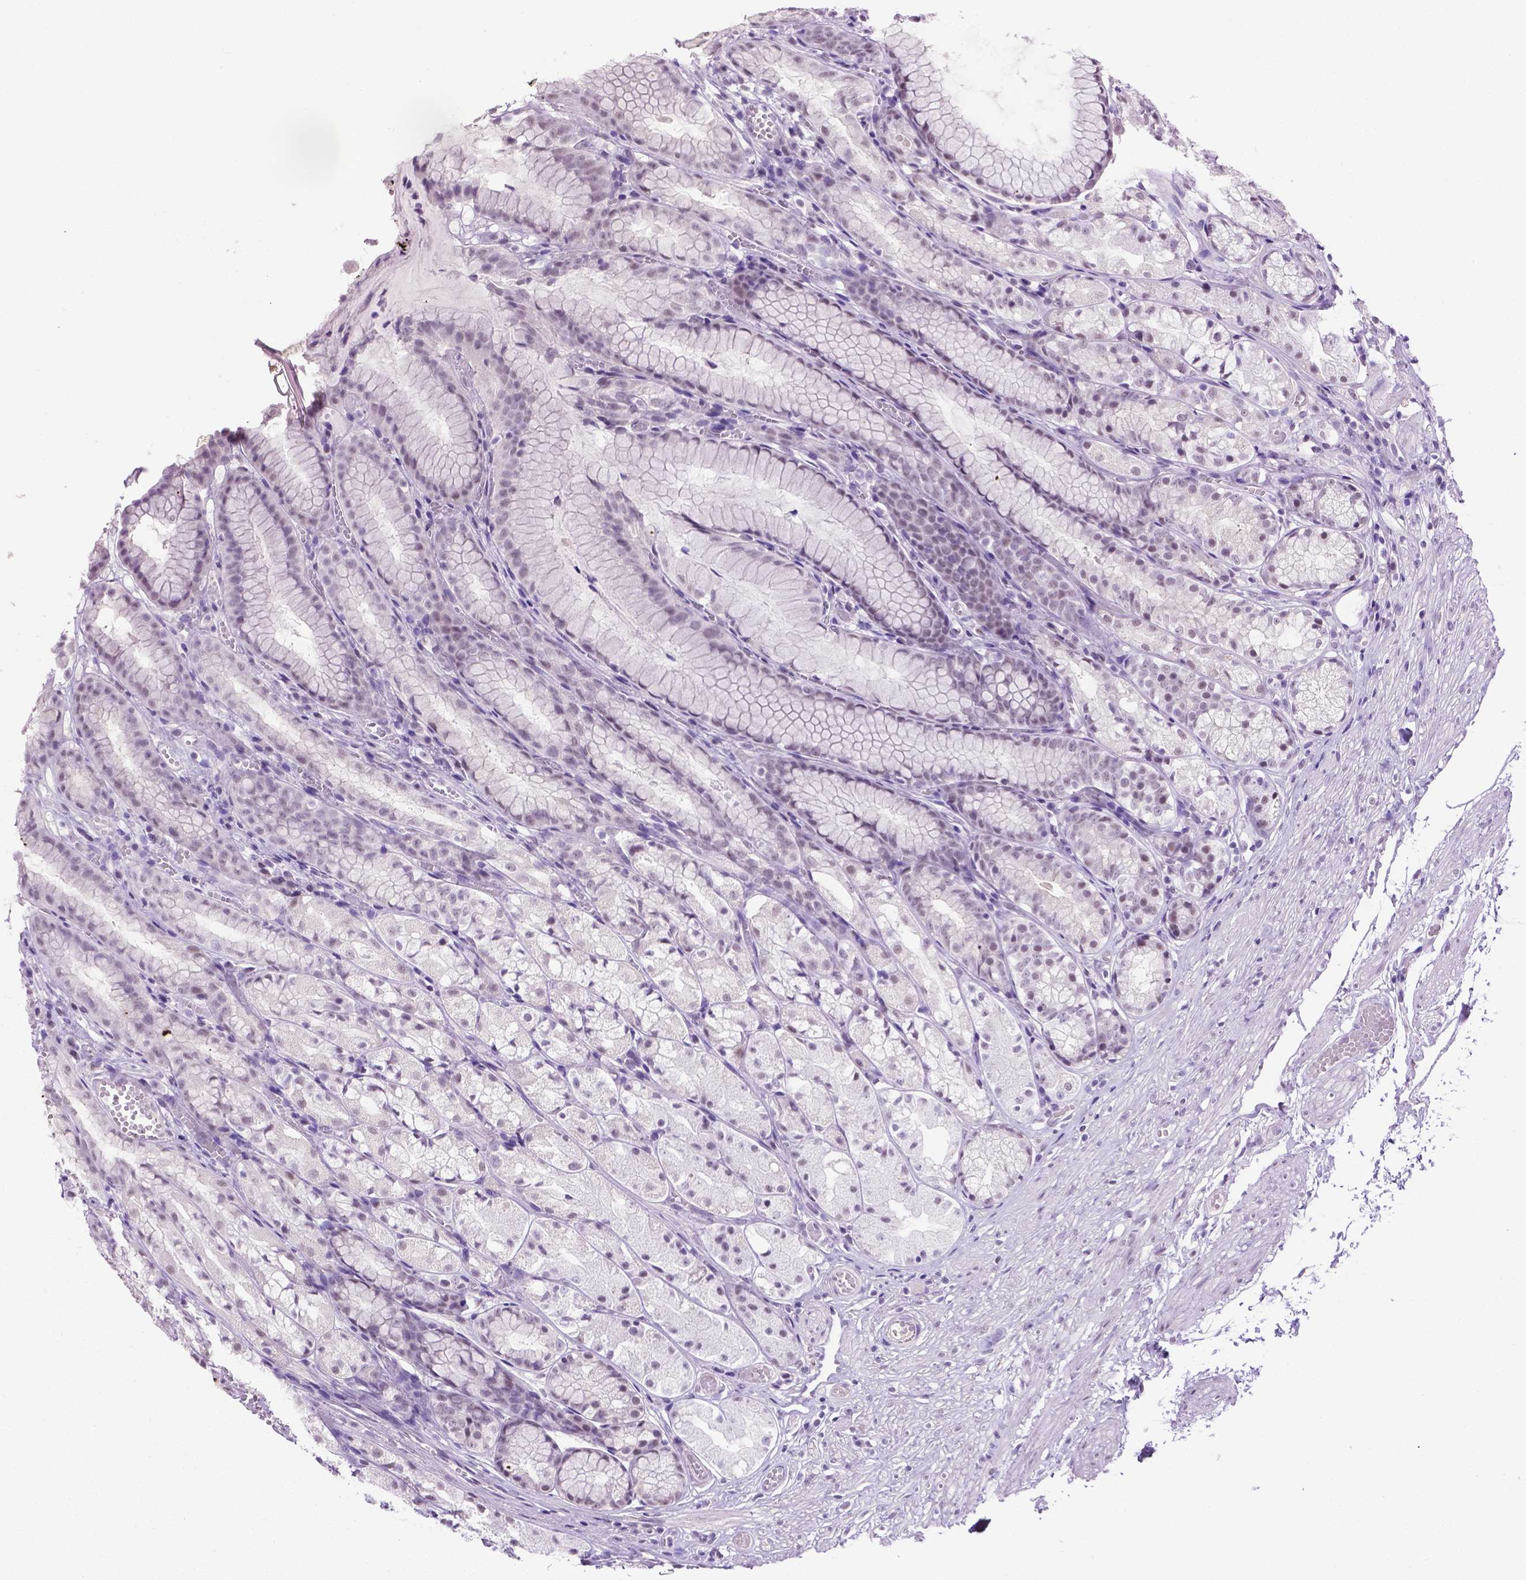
{"staining": {"intensity": "weak", "quantity": "<25%", "location": "nuclear"}, "tissue": "stomach", "cell_type": "Glandular cells", "image_type": "normal", "snomed": [{"axis": "morphology", "description": "Normal tissue, NOS"}, {"axis": "topography", "description": "Stomach"}], "caption": "High power microscopy image of an immunohistochemistry histopathology image of benign stomach, revealing no significant expression in glandular cells. (DAB (3,3'-diaminobenzidine) IHC with hematoxylin counter stain).", "gene": "ABI2", "patient": {"sex": "male", "age": 70}}